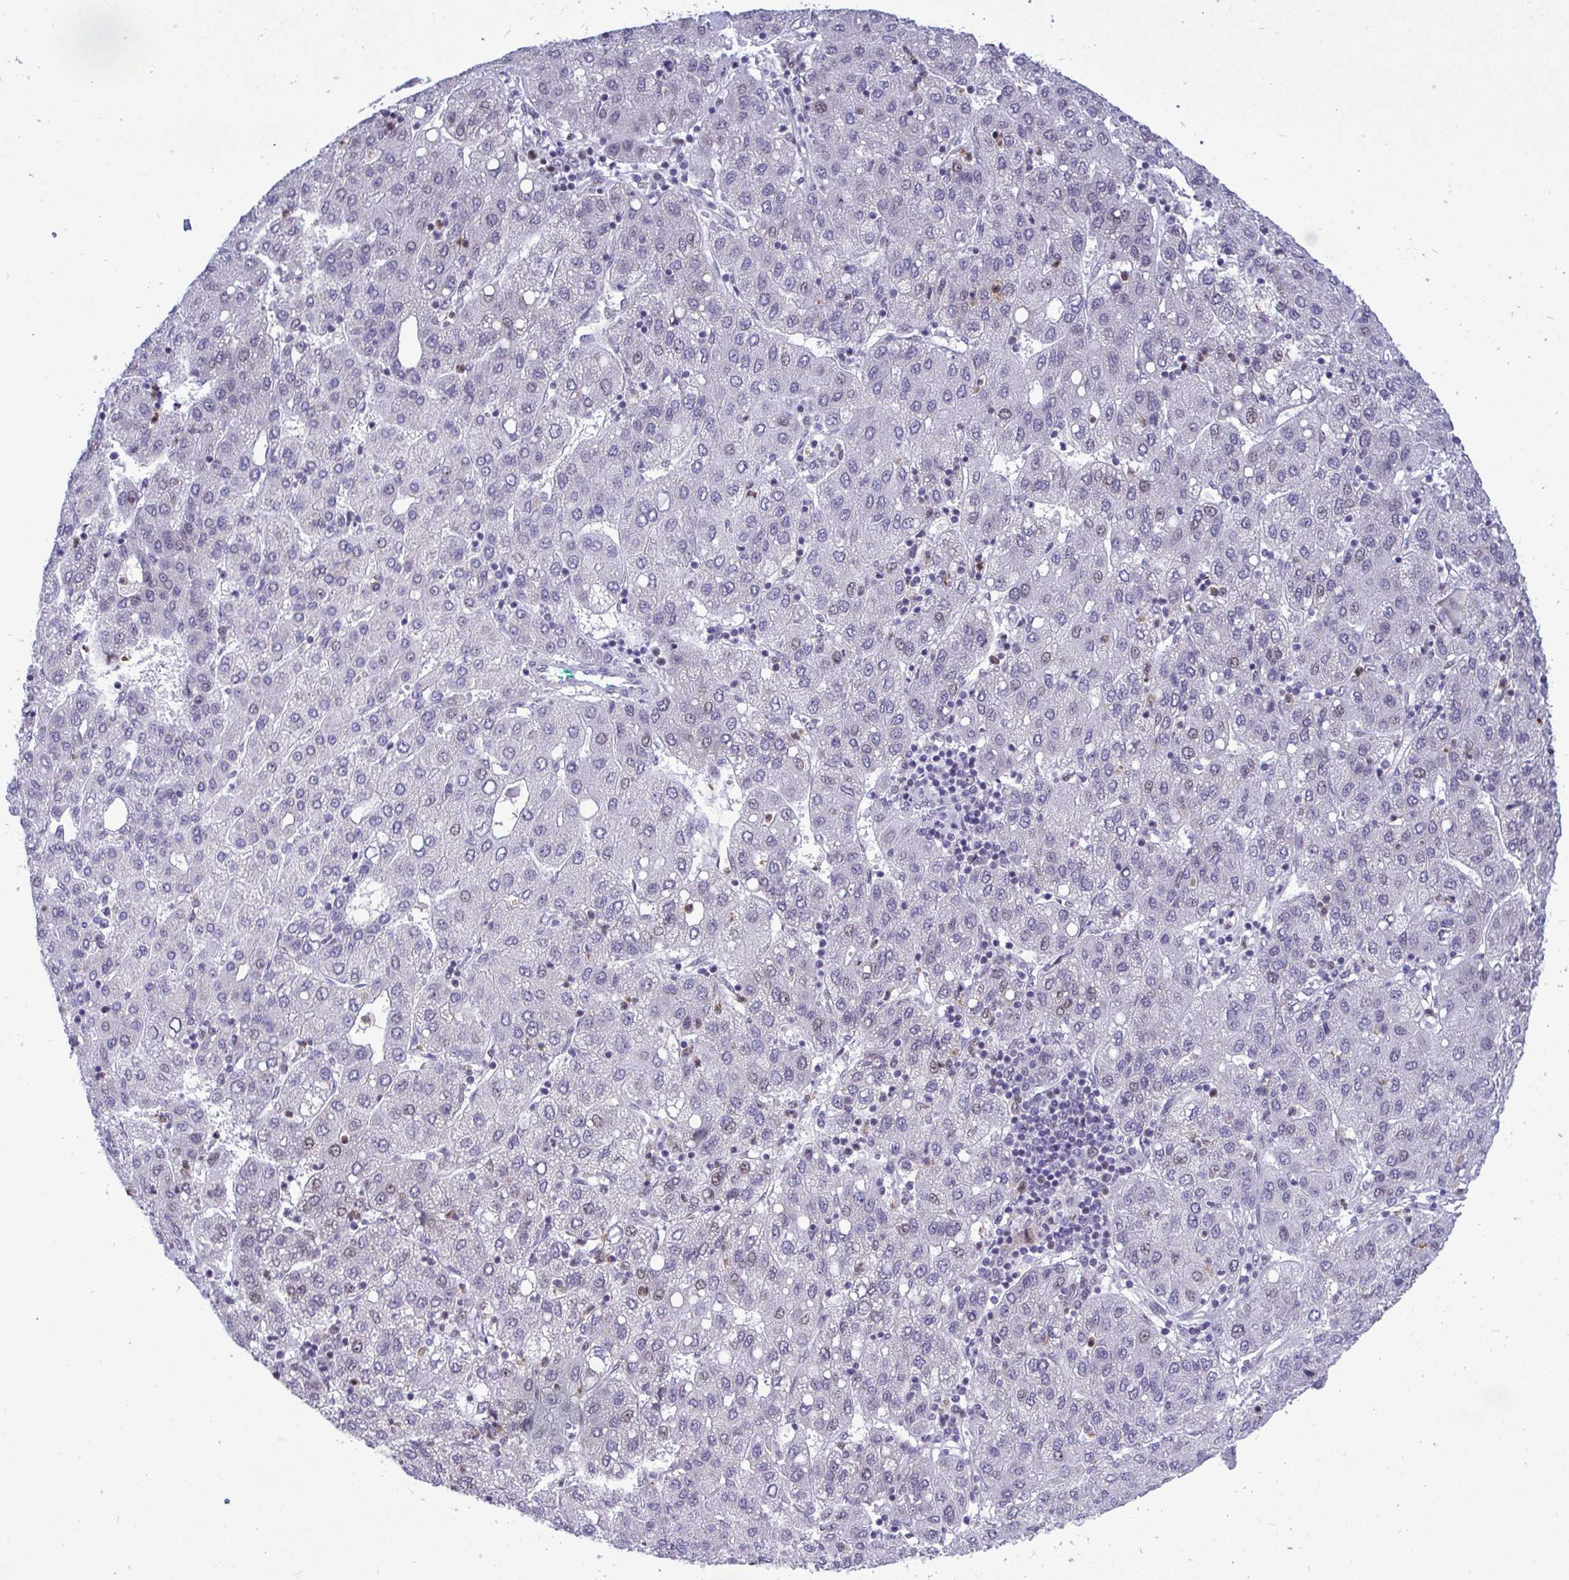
{"staining": {"intensity": "moderate", "quantity": "<25%", "location": "nuclear"}, "tissue": "liver cancer", "cell_type": "Tumor cells", "image_type": "cancer", "snomed": [{"axis": "morphology", "description": "Carcinoma, Hepatocellular, NOS"}, {"axis": "topography", "description": "Liver"}], "caption": "The image exhibits a brown stain indicating the presence of a protein in the nuclear of tumor cells in liver hepatocellular carcinoma. (brown staining indicates protein expression, while blue staining denotes nuclei).", "gene": "C1QL2", "patient": {"sex": "male", "age": 65}}